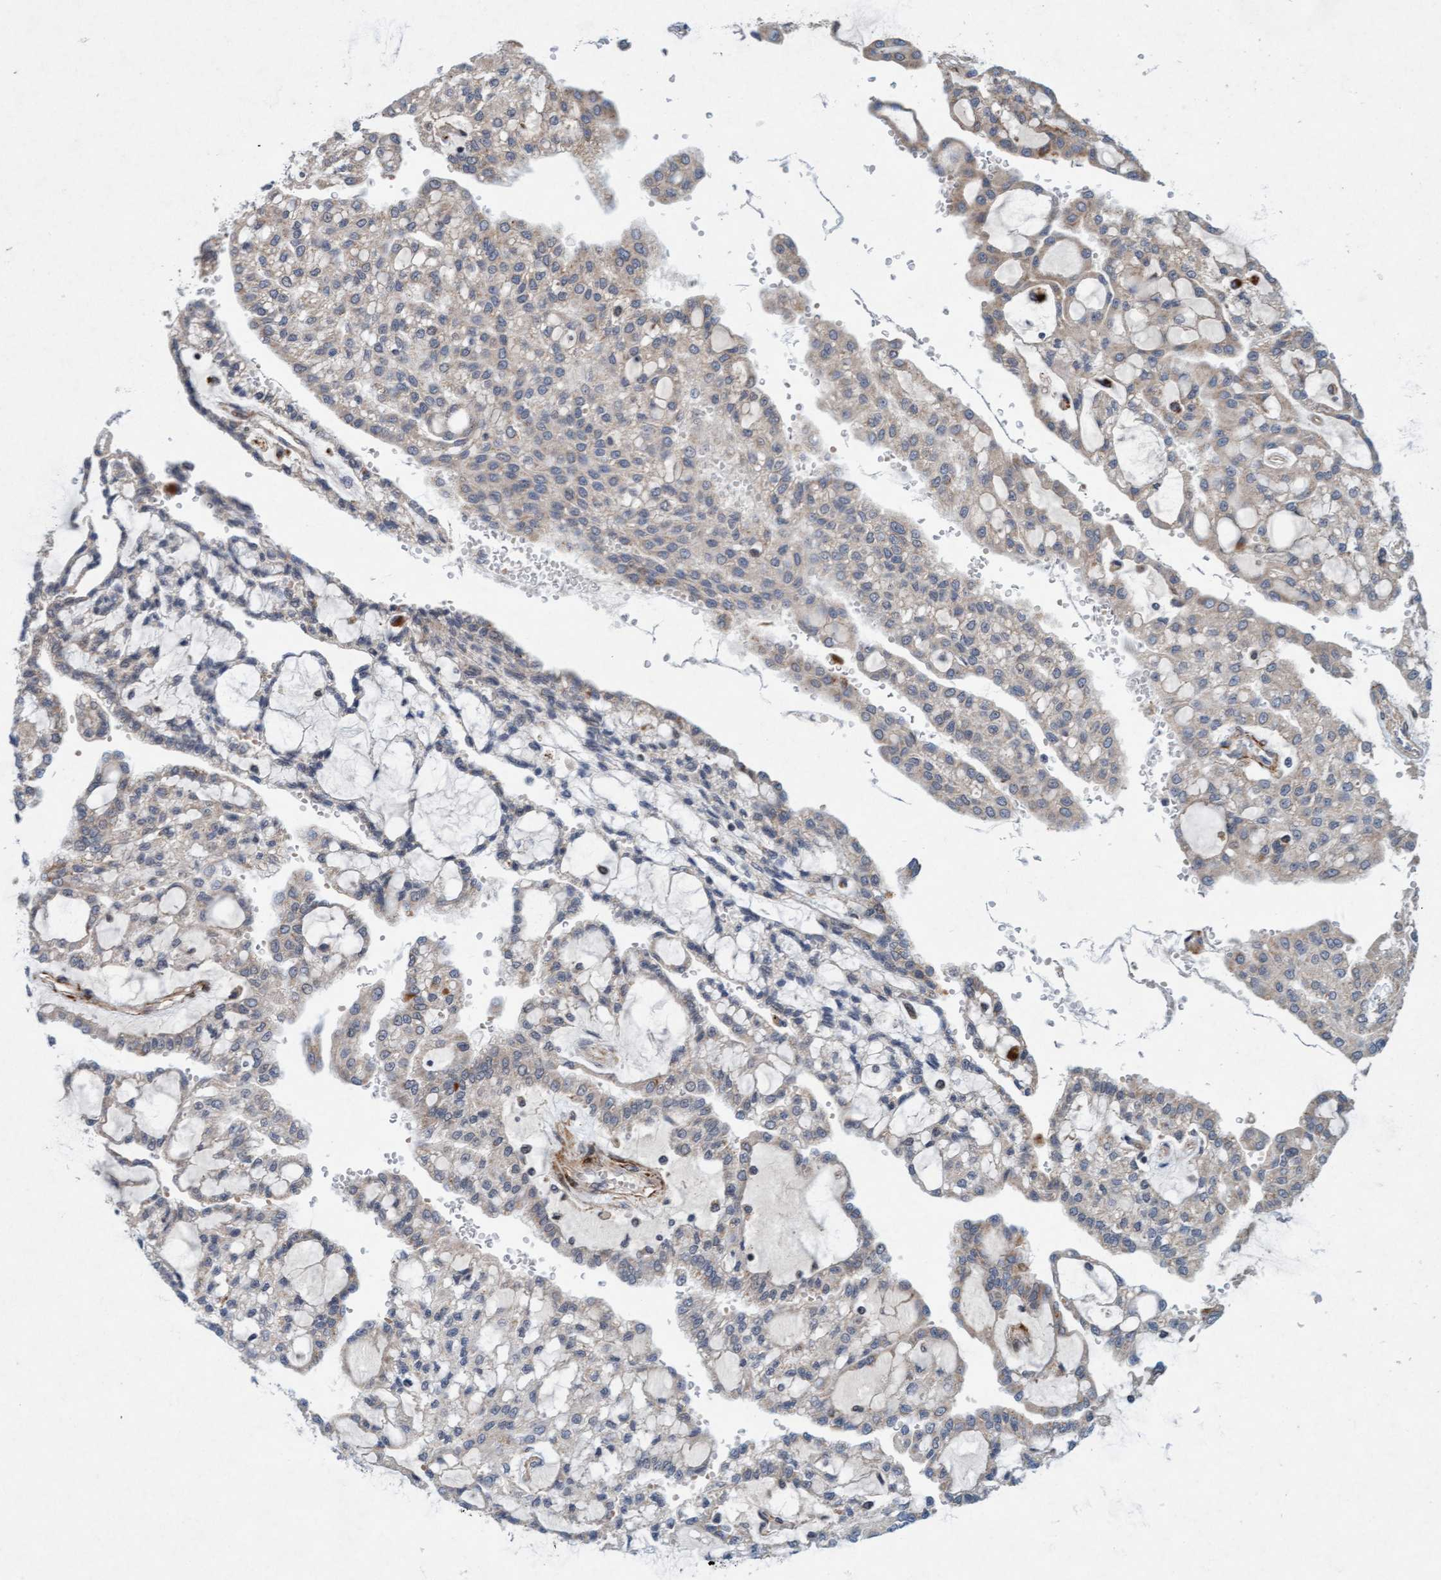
{"staining": {"intensity": "negative", "quantity": "none", "location": "none"}, "tissue": "renal cancer", "cell_type": "Tumor cells", "image_type": "cancer", "snomed": [{"axis": "morphology", "description": "Adenocarcinoma, NOS"}, {"axis": "topography", "description": "Kidney"}], "caption": "Immunohistochemistry (IHC) image of human adenocarcinoma (renal) stained for a protein (brown), which exhibits no staining in tumor cells. The staining is performed using DAB (3,3'-diaminobenzidine) brown chromogen with nuclei counter-stained in using hematoxylin.", "gene": "TMEM70", "patient": {"sex": "male", "age": 63}}